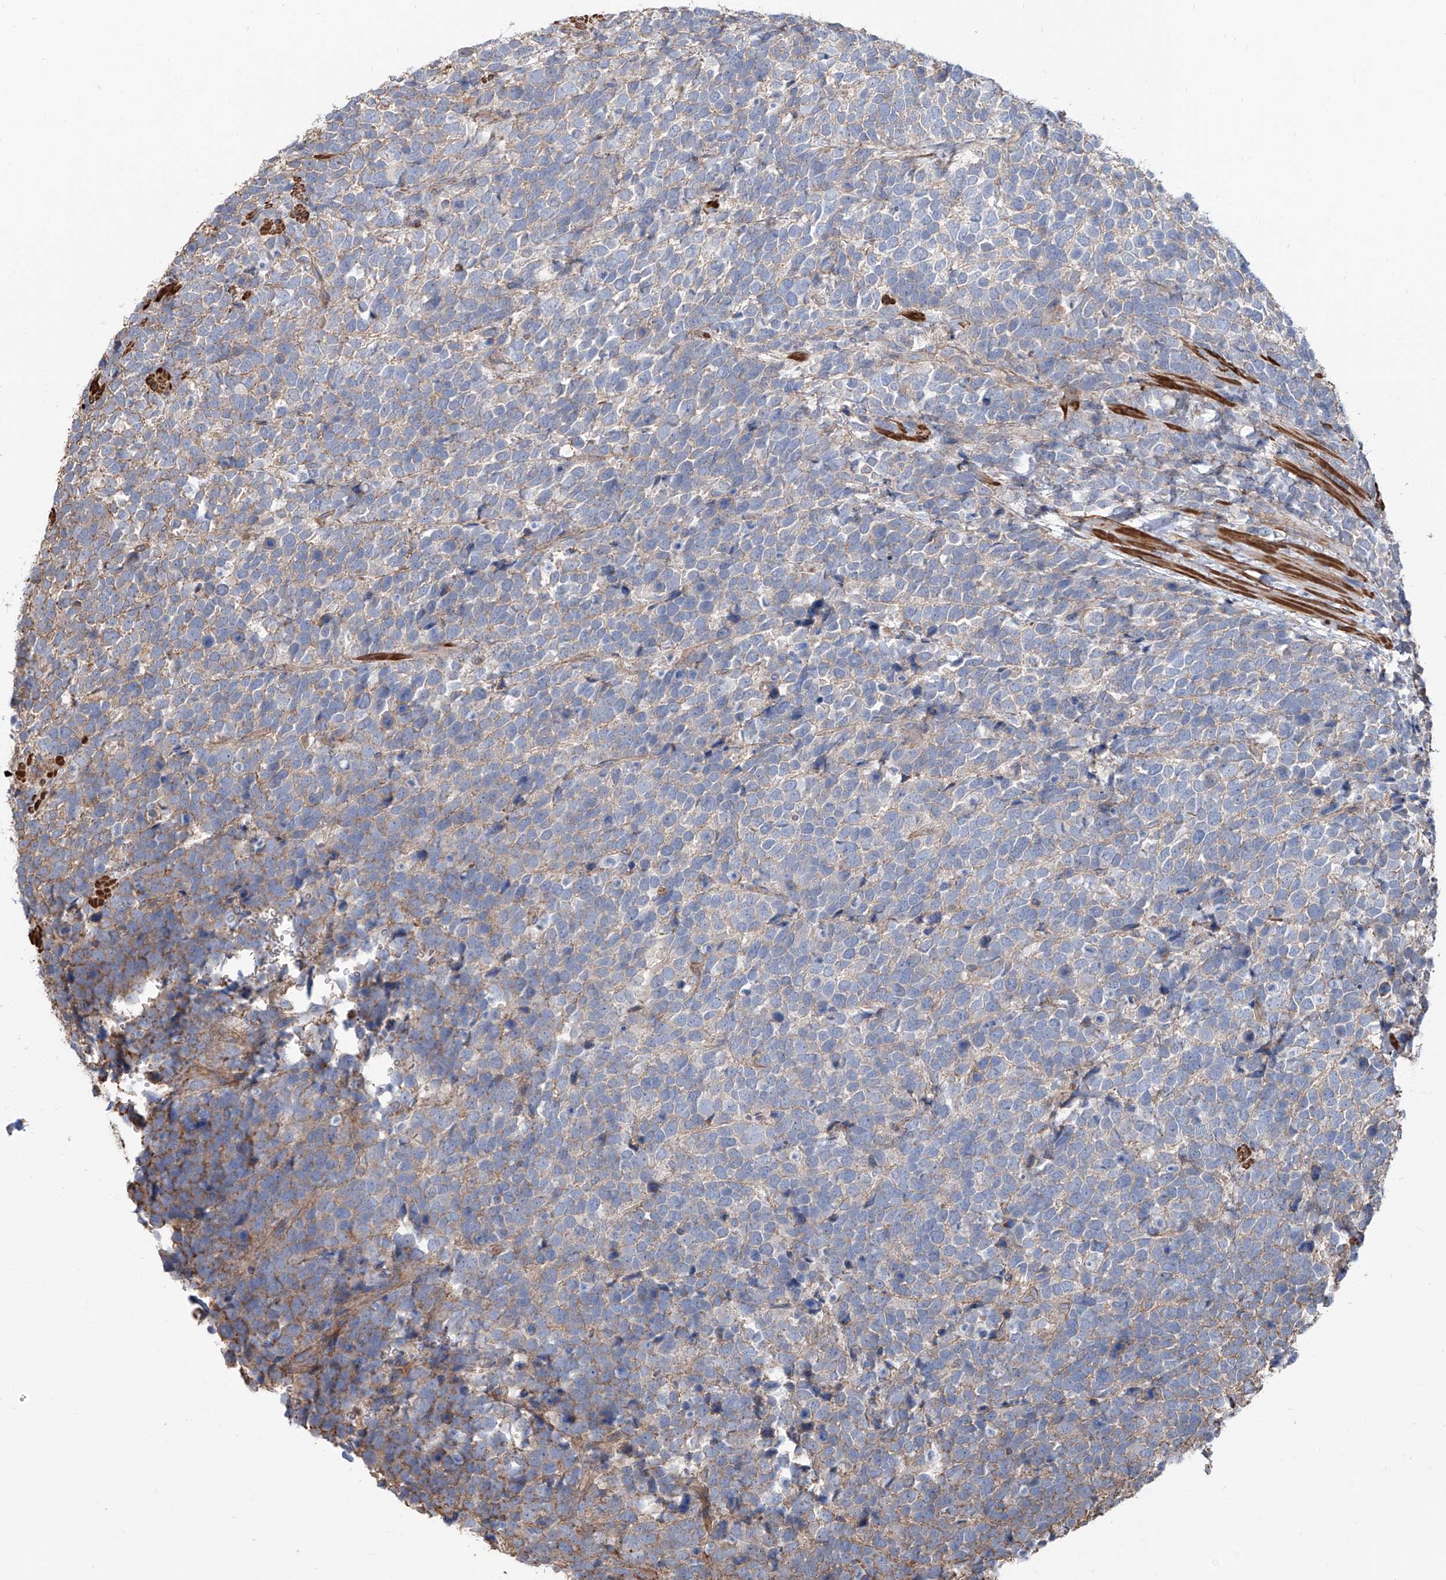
{"staining": {"intensity": "negative", "quantity": "none", "location": "none"}, "tissue": "urothelial cancer", "cell_type": "Tumor cells", "image_type": "cancer", "snomed": [{"axis": "morphology", "description": "Urothelial carcinoma, High grade"}, {"axis": "topography", "description": "Urinary bladder"}], "caption": "This is a photomicrograph of immunohistochemistry (IHC) staining of urothelial cancer, which shows no staining in tumor cells. Brightfield microscopy of IHC stained with DAB (3,3'-diaminobenzidine) (brown) and hematoxylin (blue), captured at high magnification.", "gene": "PIEZO2", "patient": {"sex": "female", "age": 82}}